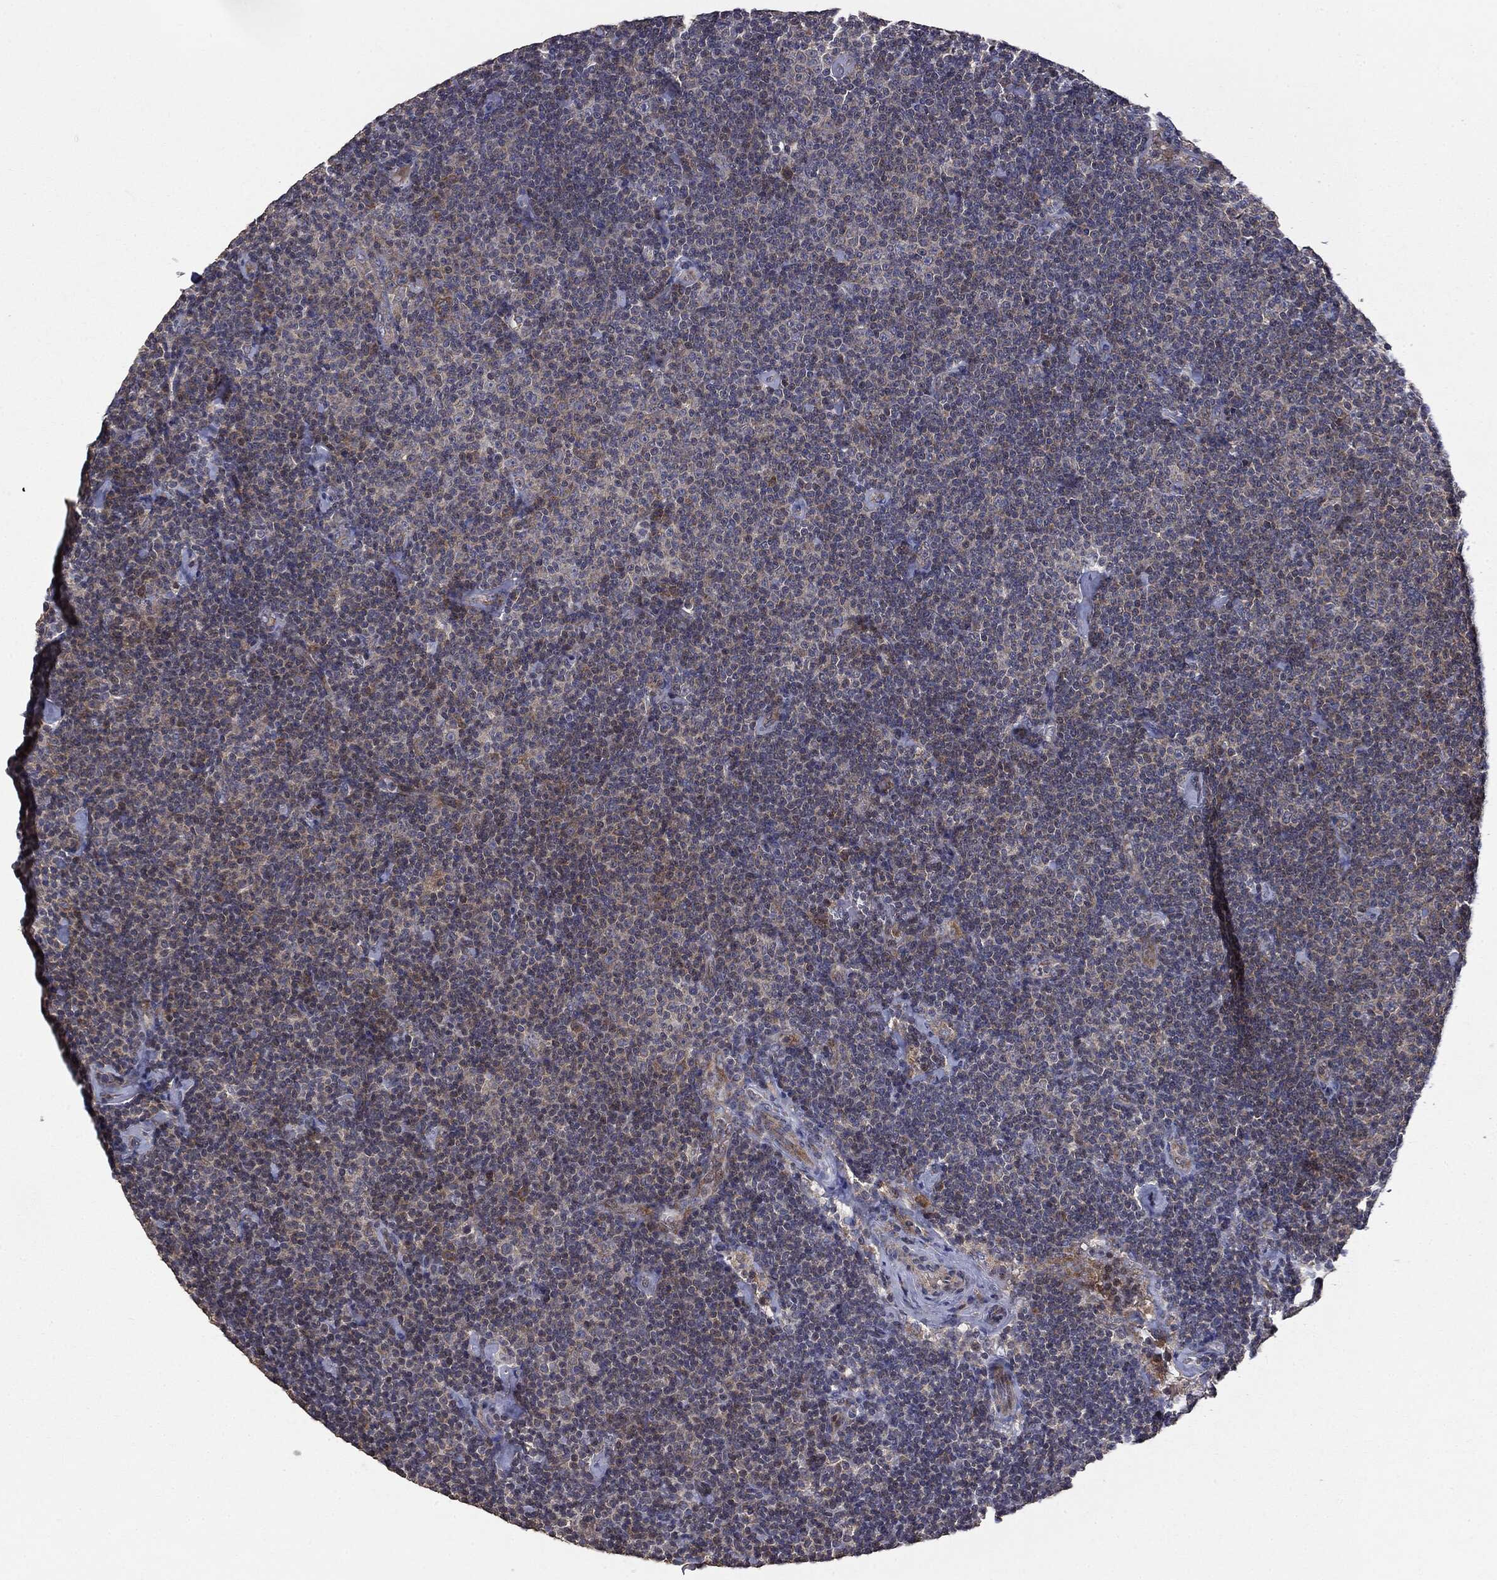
{"staining": {"intensity": "weak", "quantity": "<25%", "location": "cytoplasmic/membranous"}, "tissue": "lymphoma", "cell_type": "Tumor cells", "image_type": "cancer", "snomed": [{"axis": "morphology", "description": "Malignant lymphoma, non-Hodgkin's type, Low grade"}, {"axis": "topography", "description": "Lymph node"}], "caption": "The image displays no significant positivity in tumor cells of low-grade malignant lymphoma, non-Hodgkin's type.", "gene": "MTOR", "patient": {"sex": "male", "age": 81}}